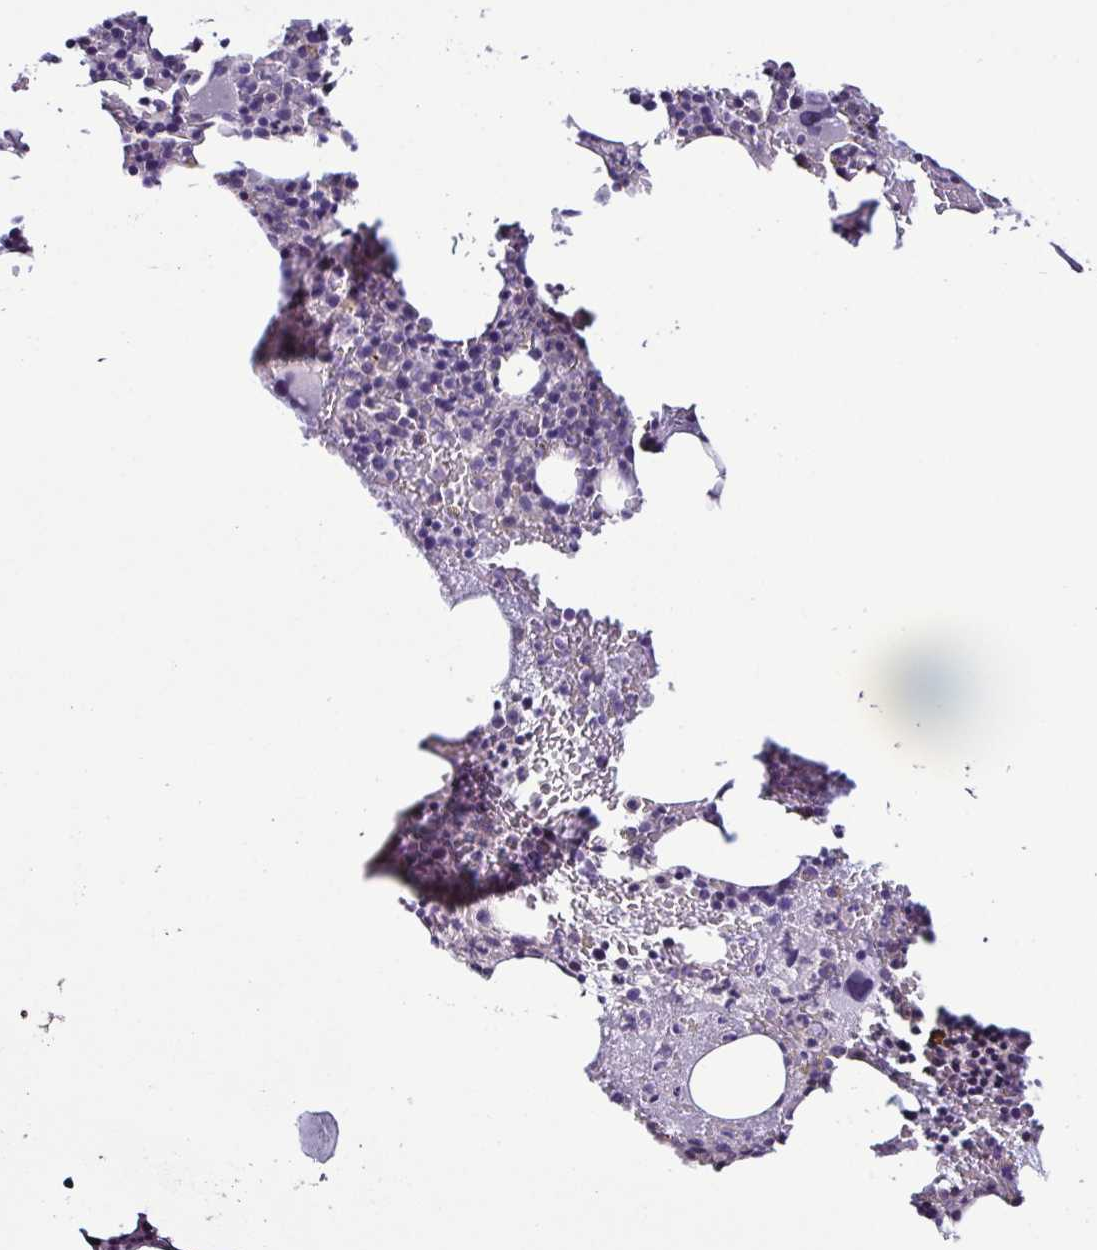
{"staining": {"intensity": "negative", "quantity": "none", "location": "none"}, "tissue": "bone marrow", "cell_type": "Hematopoietic cells", "image_type": "normal", "snomed": [{"axis": "morphology", "description": "Normal tissue, NOS"}, {"axis": "topography", "description": "Bone marrow"}], "caption": "DAB immunohistochemical staining of unremarkable bone marrow demonstrates no significant positivity in hematopoietic cells. The staining was performed using DAB to visualize the protein expression in brown, while the nuclei were stained in blue with hematoxylin (Magnification: 20x).", "gene": "TNNT2", "patient": {"sex": "female", "age": 72}}